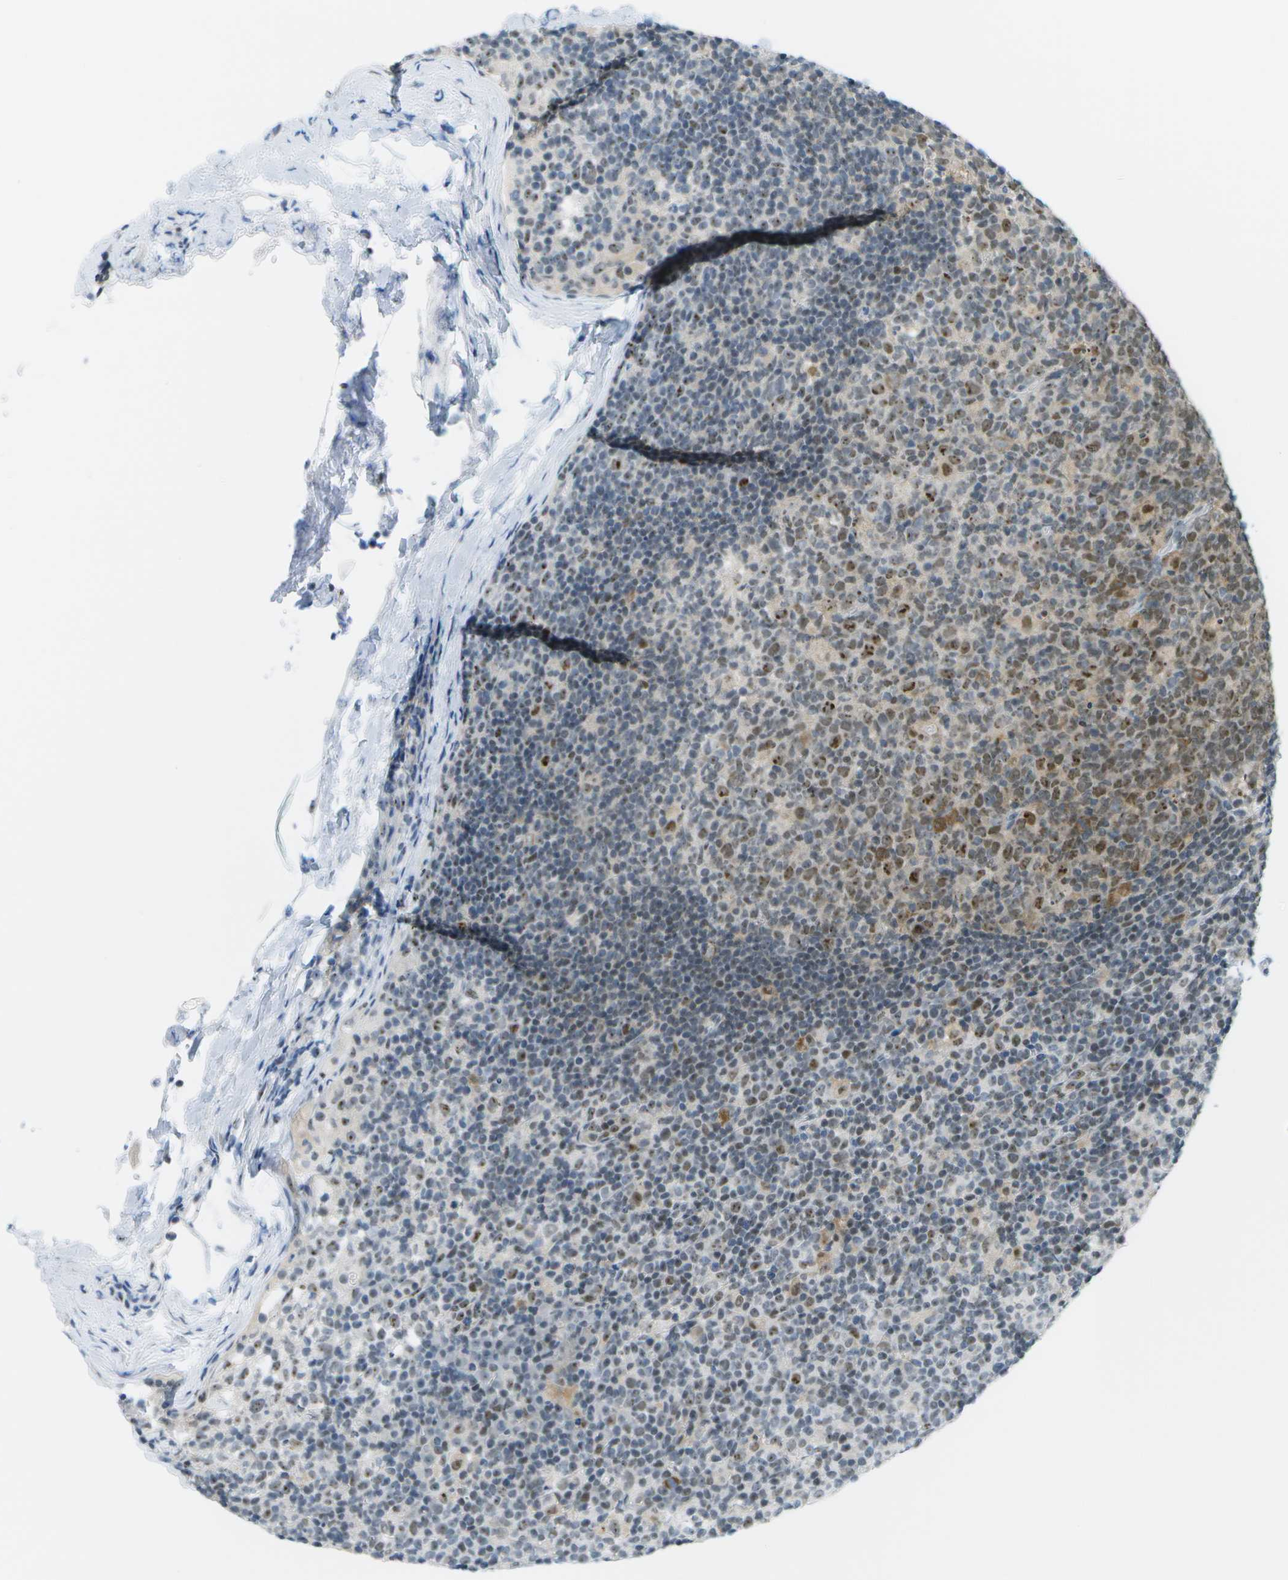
{"staining": {"intensity": "moderate", "quantity": "25%-75%", "location": "cytoplasmic/membranous,nuclear"}, "tissue": "lymph node", "cell_type": "Germinal center cells", "image_type": "normal", "snomed": [{"axis": "morphology", "description": "Normal tissue, NOS"}, {"axis": "morphology", "description": "Inflammation, NOS"}, {"axis": "topography", "description": "Lymph node"}], "caption": "An immunohistochemistry photomicrograph of benign tissue is shown. Protein staining in brown labels moderate cytoplasmic/membranous,nuclear positivity in lymph node within germinal center cells.", "gene": "PITHD1", "patient": {"sex": "male", "age": 55}}